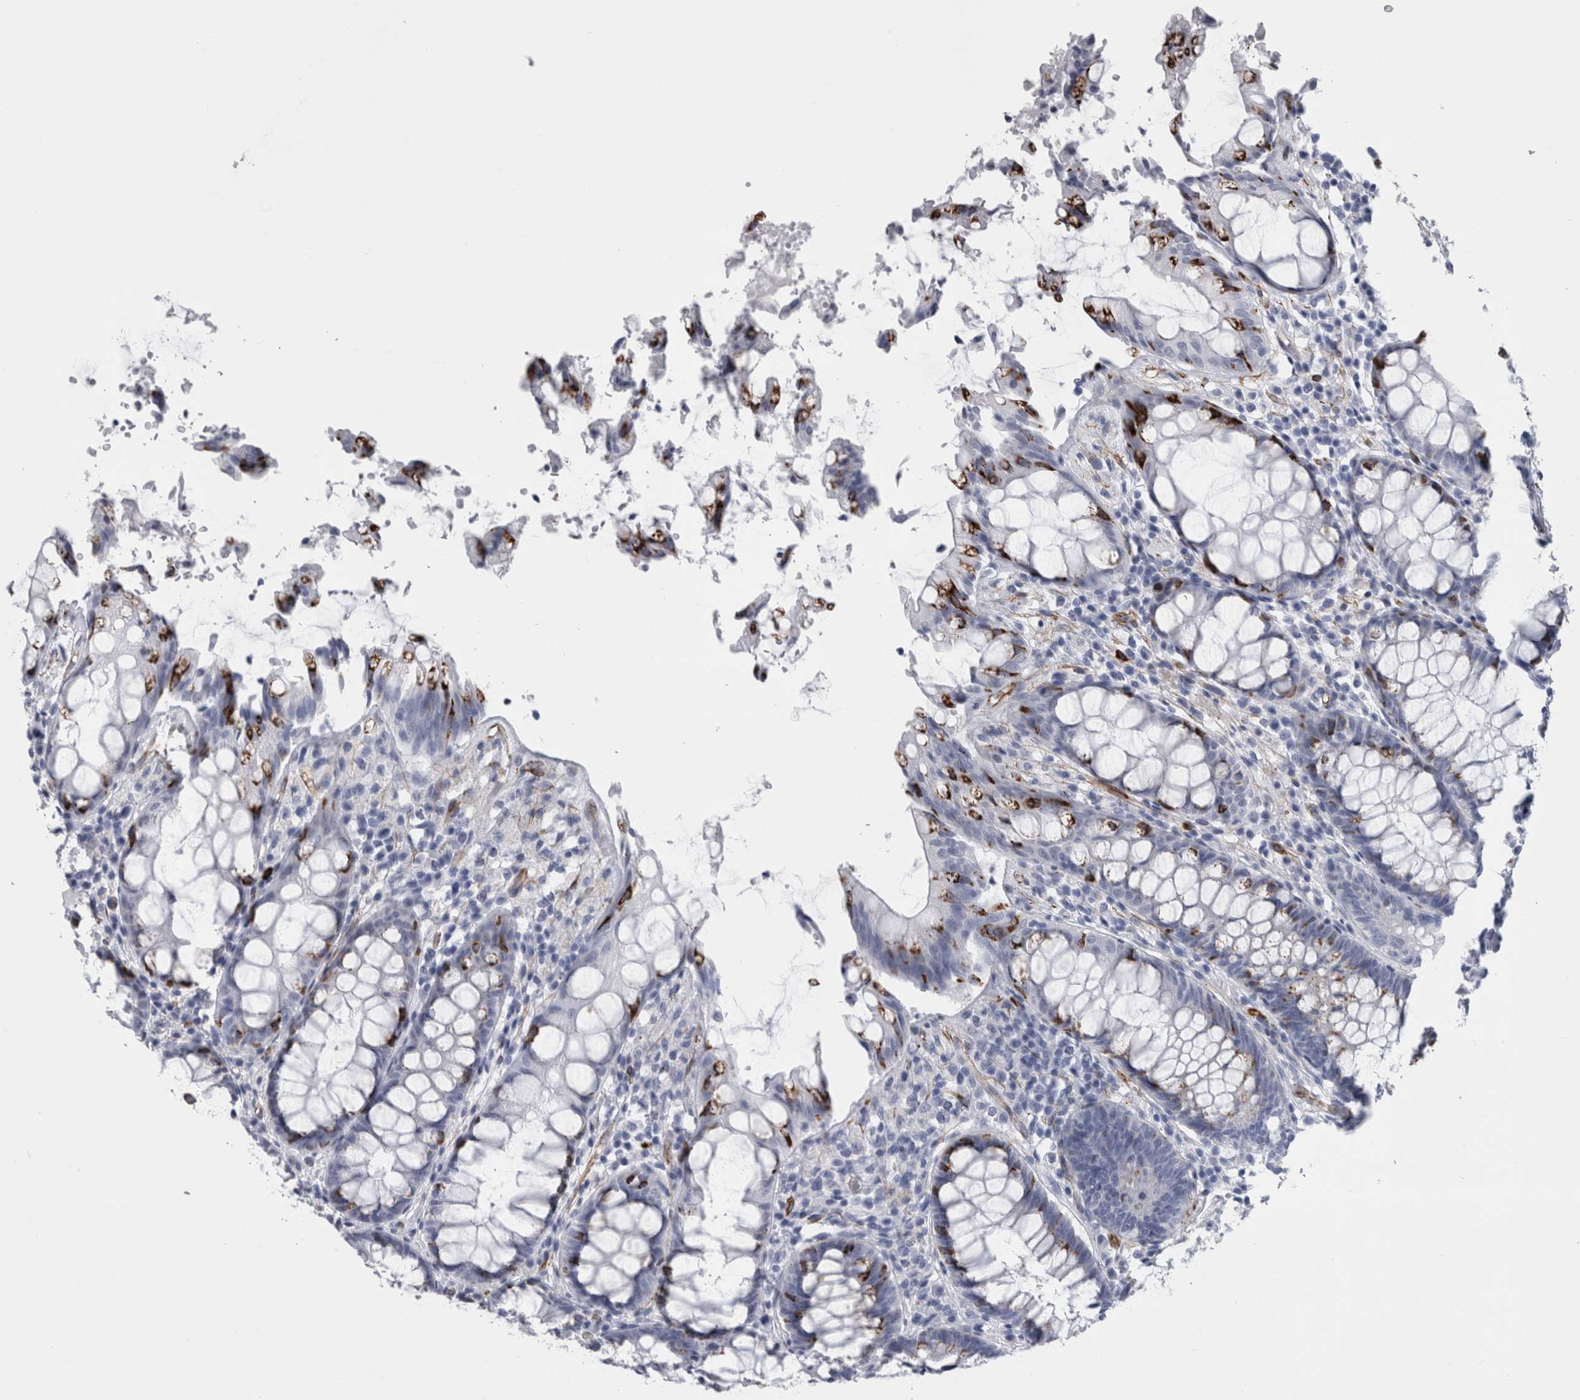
{"staining": {"intensity": "strong", "quantity": "25%-75%", "location": "cytoplasmic/membranous"}, "tissue": "rectum", "cell_type": "Glandular cells", "image_type": "normal", "snomed": [{"axis": "morphology", "description": "Normal tissue, NOS"}, {"axis": "topography", "description": "Rectum"}], "caption": "Benign rectum reveals strong cytoplasmic/membranous staining in about 25%-75% of glandular cells.", "gene": "VWDE", "patient": {"sex": "male", "age": 64}}